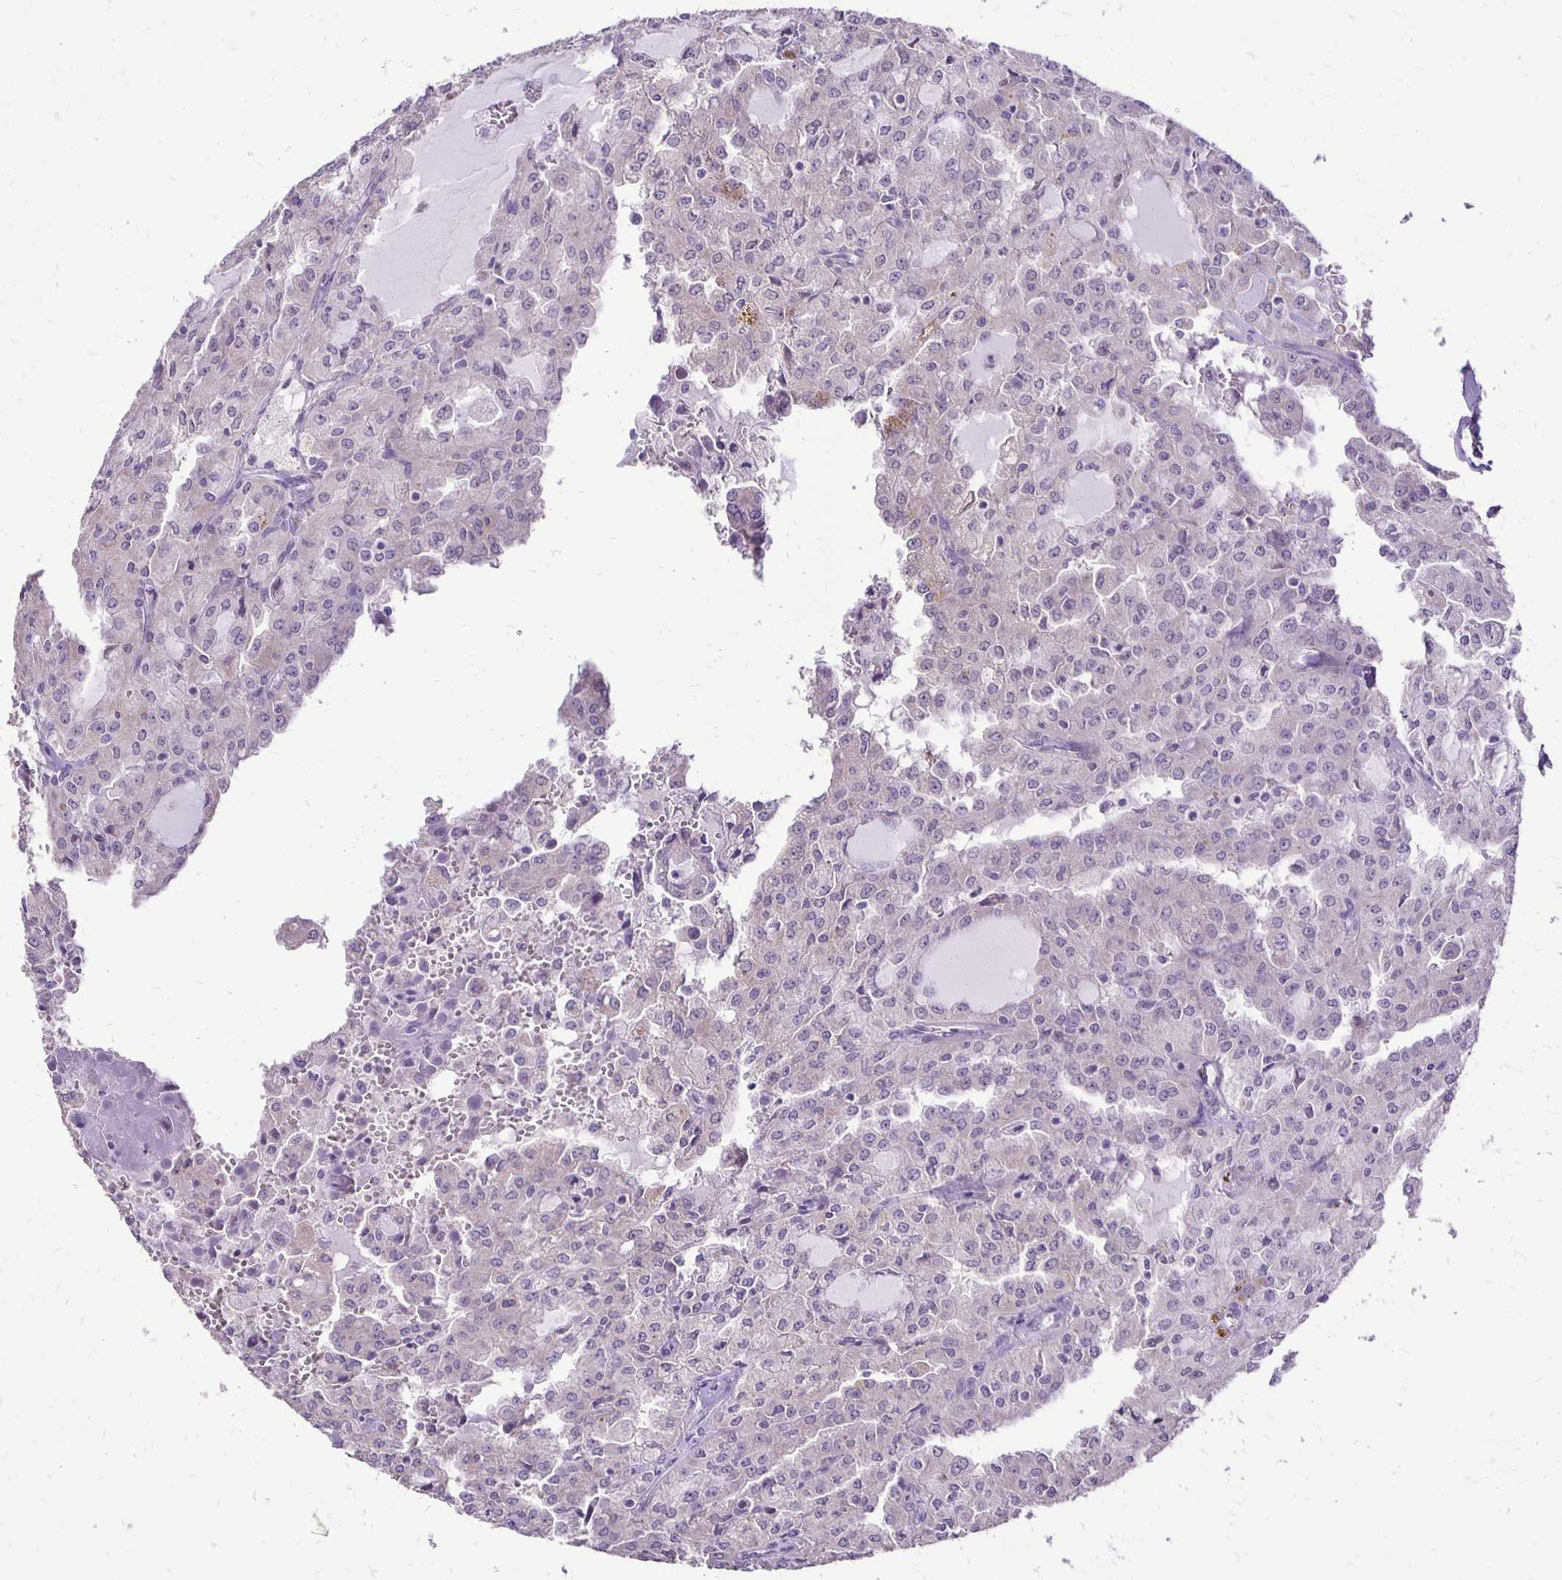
{"staining": {"intensity": "negative", "quantity": "none", "location": "none"}, "tissue": "head and neck cancer", "cell_type": "Tumor cells", "image_type": "cancer", "snomed": [{"axis": "morphology", "description": "Adenocarcinoma, NOS"}, {"axis": "topography", "description": "Head-Neck"}], "caption": "Human head and neck cancer stained for a protein using IHC demonstrates no expression in tumor cells.", "gene": "ANKRD45", "patient": {"sex": "male", "age": 64}}